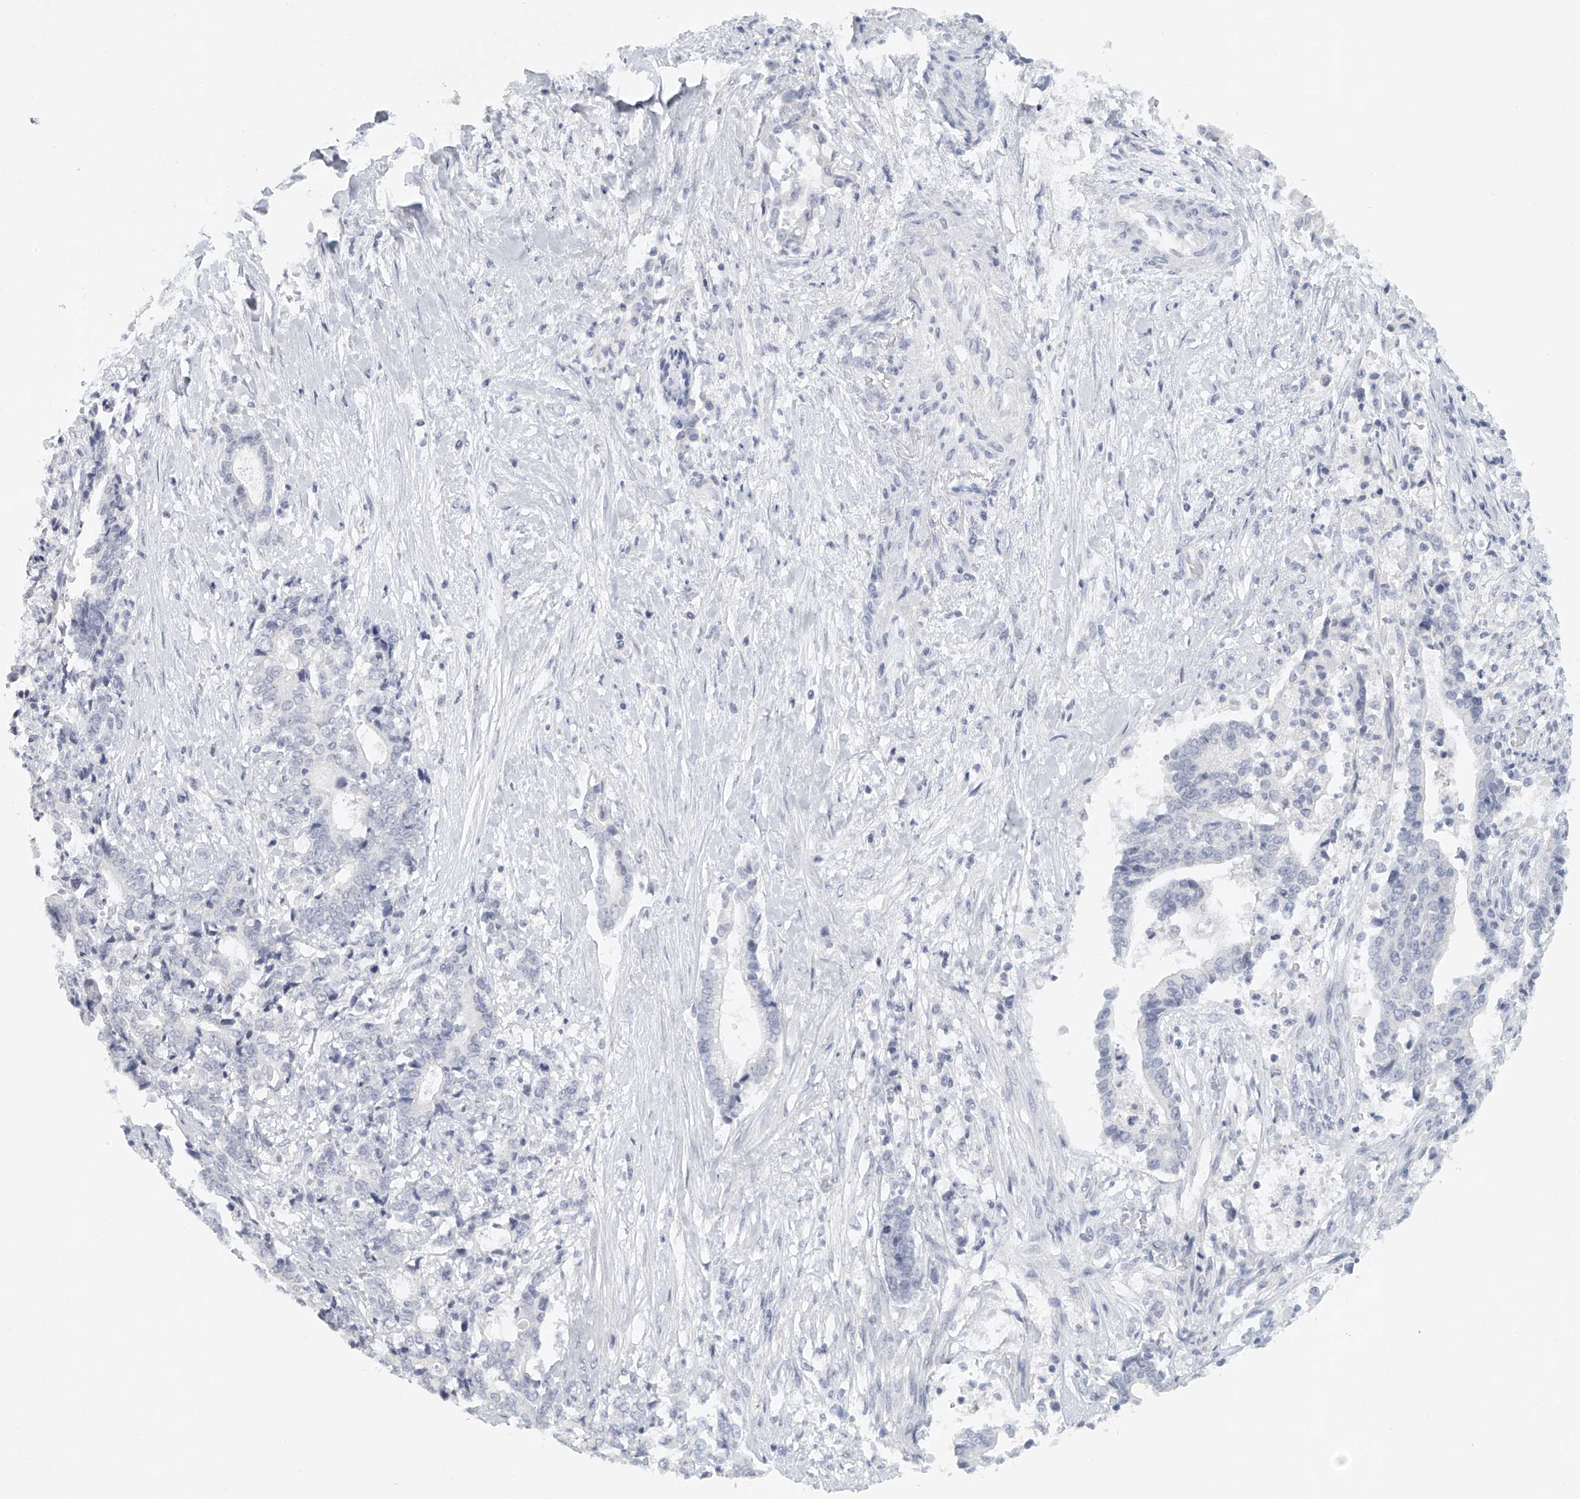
{"staining": {"intensity": "negative", "quantity": "none", "location": "none"}, "tissue": "liver cancer", "cell_type": "Tumor cells", "image_type": "cancer", "snomed": [{"axis": "morphology", "description": "Cholangiocarcinoma"}, {"axis": "topography", "description": "Liver"}], "caption": "The immunohistochemistry (IHC) histopathology image has no significant staining in tumor cells of cholangiocarcinoma (liver) tissue.", "gene": "FAT2", "patient": {"sex": "male", "age": 57}}